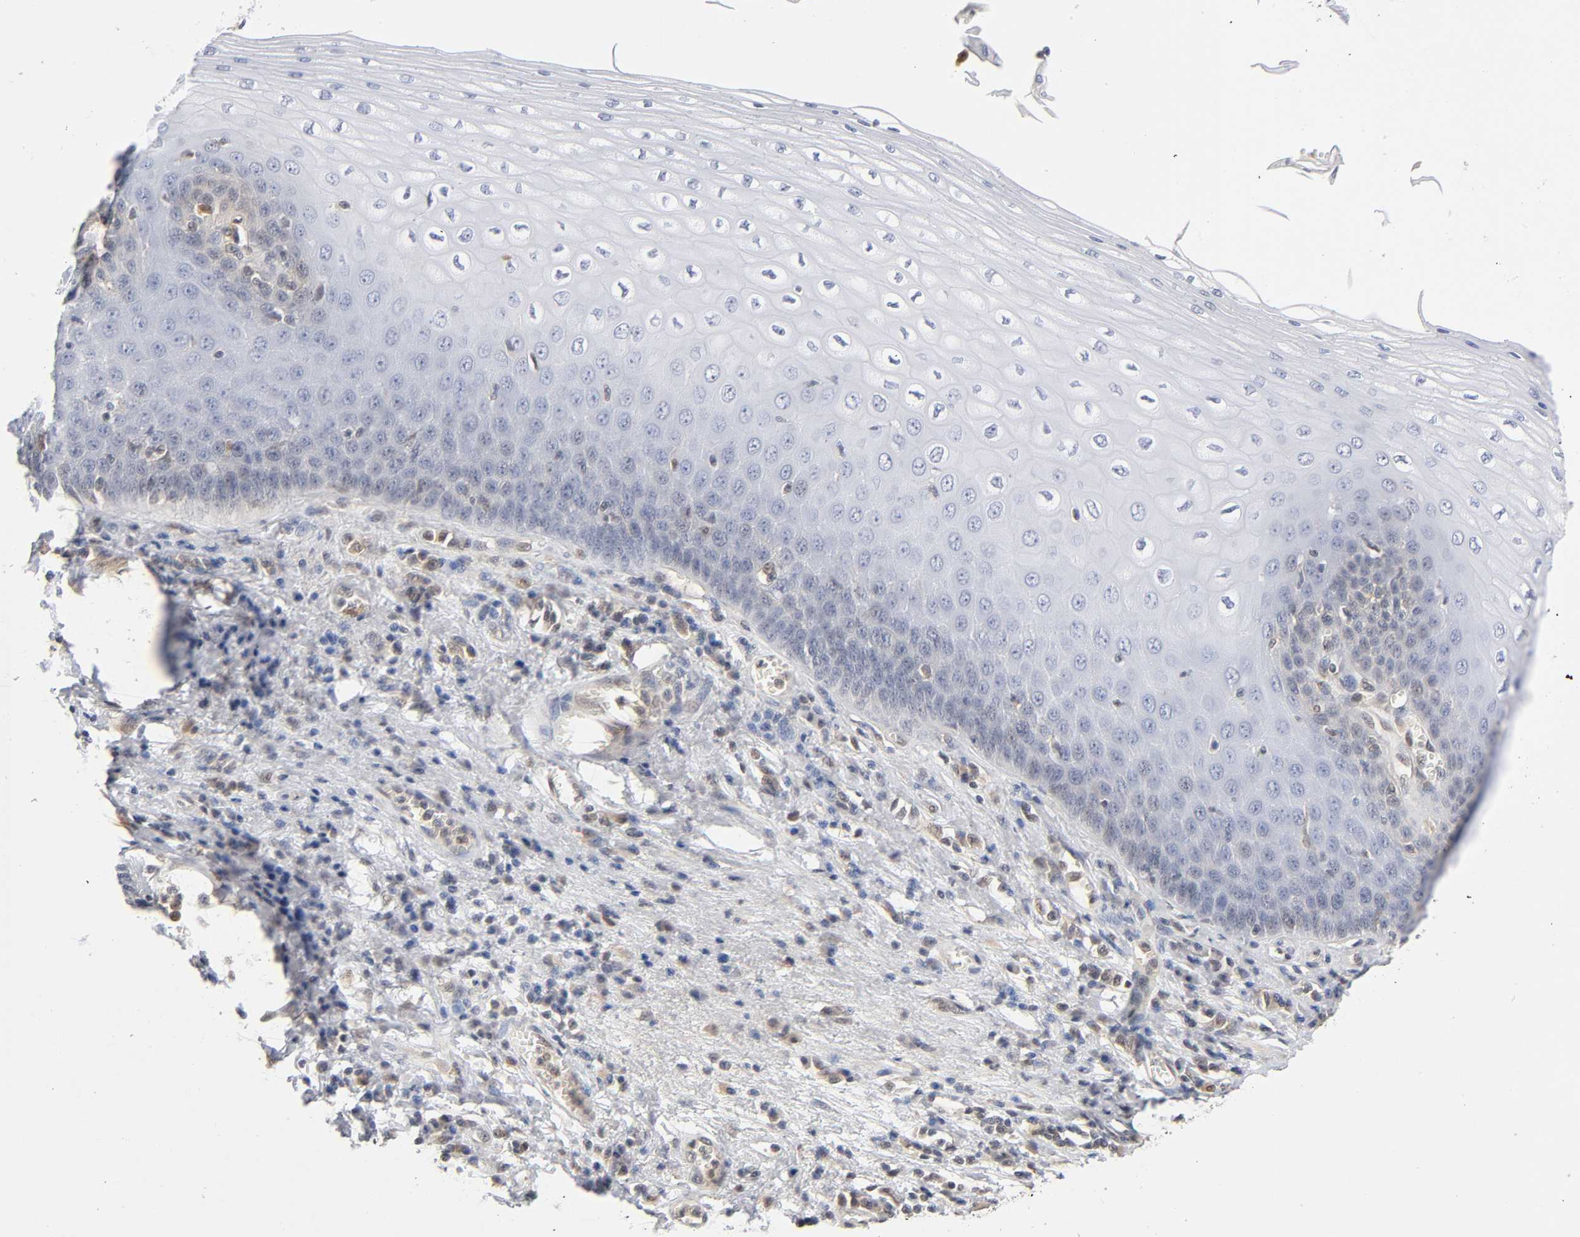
{"staining": {"intensity": "negative", "quantity": "none", "location": "none"}, "tissue": "esophagus", "cell_type": "Squamous epithelial cells", "image_type": "normal", "snomed": [{"axis": "morphology", "description": "Normal tissue, NOS"}, {"axis": "morphology", "description": "Squamous cell carcinoma, NOS"}, {"axis": "topography", "description": "Esophagus"}], "caption": "DAB immunohistochemical staining of normal esophagus exhibits no significant staining in squamous epithelial cells. Nuclei are stained in blue.", "gene": "DFFB", "patient": {"sex": "male", "age": 65}}